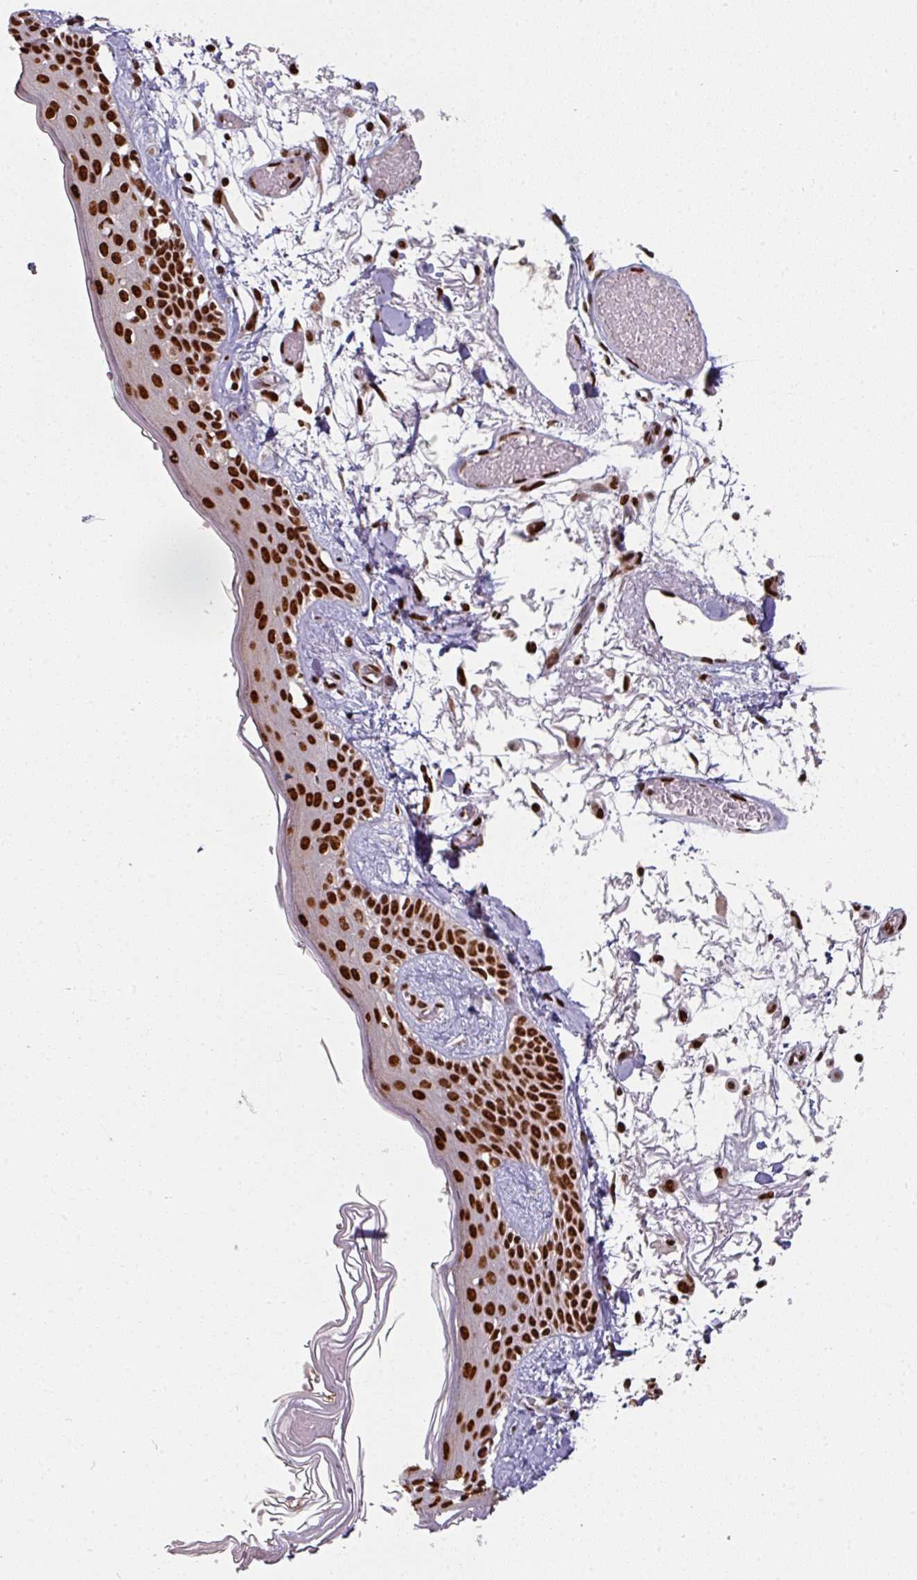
{"staining": {"intensity": "strong", "quantity": ">75%", "location": "nuclear"}, "tissue": "skin", "cell_type": "Fibroblasts", "image_type": "normal", "snomed": [{"axis": "morphology", "description": "Normal tissue, NOS"}, {"axis": "topography", "description": "Skin"}], "caption": "Unremarkable skin shows strong nuclear positivity in about >75% of fibroblasts, visualized by immunohistochemistry. (Brightfield microscopy of DAB IHC at high magnification).", "gene": "SIK3", "patient": {"sex": "male", "age": 79}}